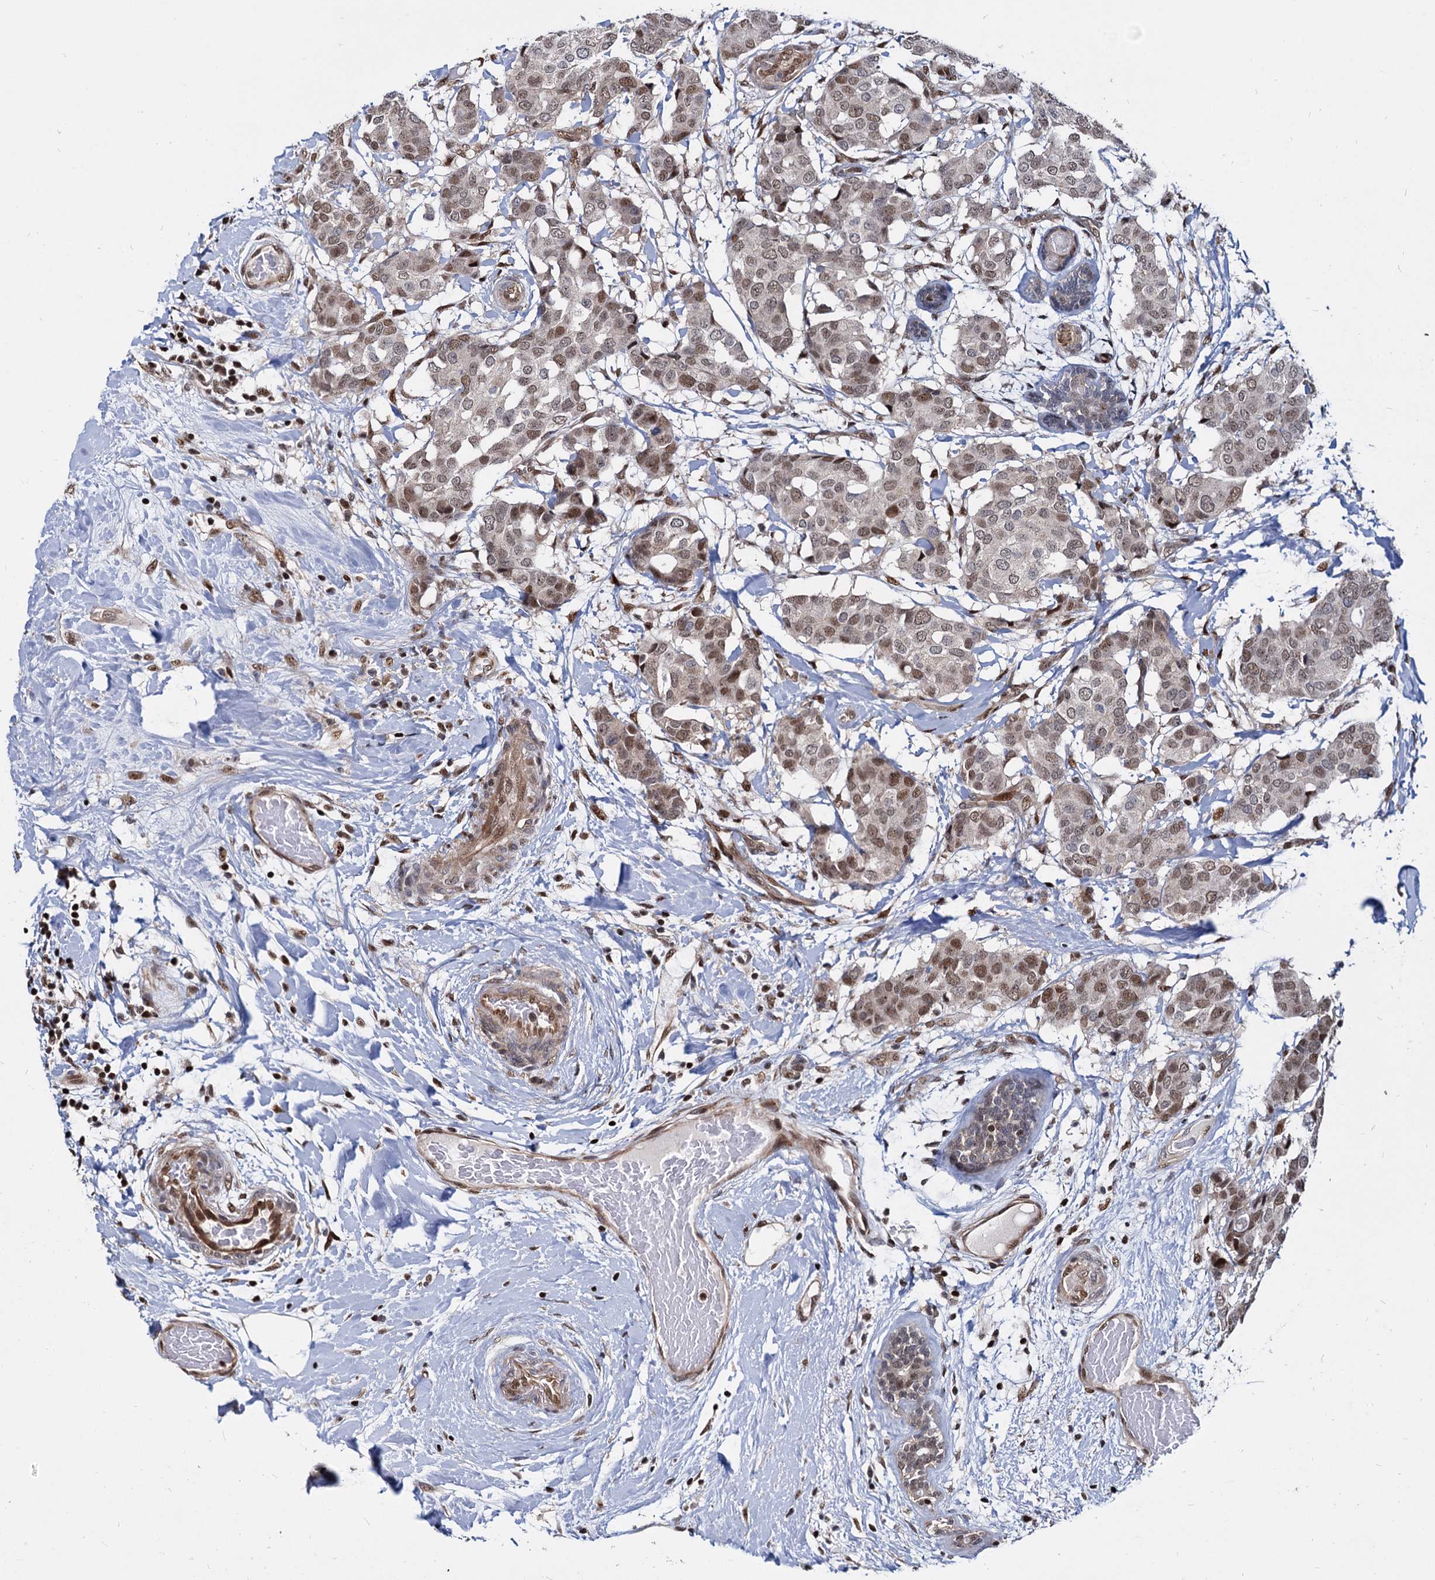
{"staining": {"intensity": "moderate", "quantity": ">75%", "location": "nuclear"}, "tissue": "breast cancer", "cell_type": "Tumor cells", "image_type": "cancer", "snomed": [{"axis": "morphology", "description": "Duct carcinoma"}, {"axis": "topography", "description": "Breast"}], "caption": "Moderate nuclear protein expression is seen in approximately >75% of tumor cells in breast intraductal carcinoma.", "gene": "UBLCP1", "patient": {"sex": "female", "age": 75}}